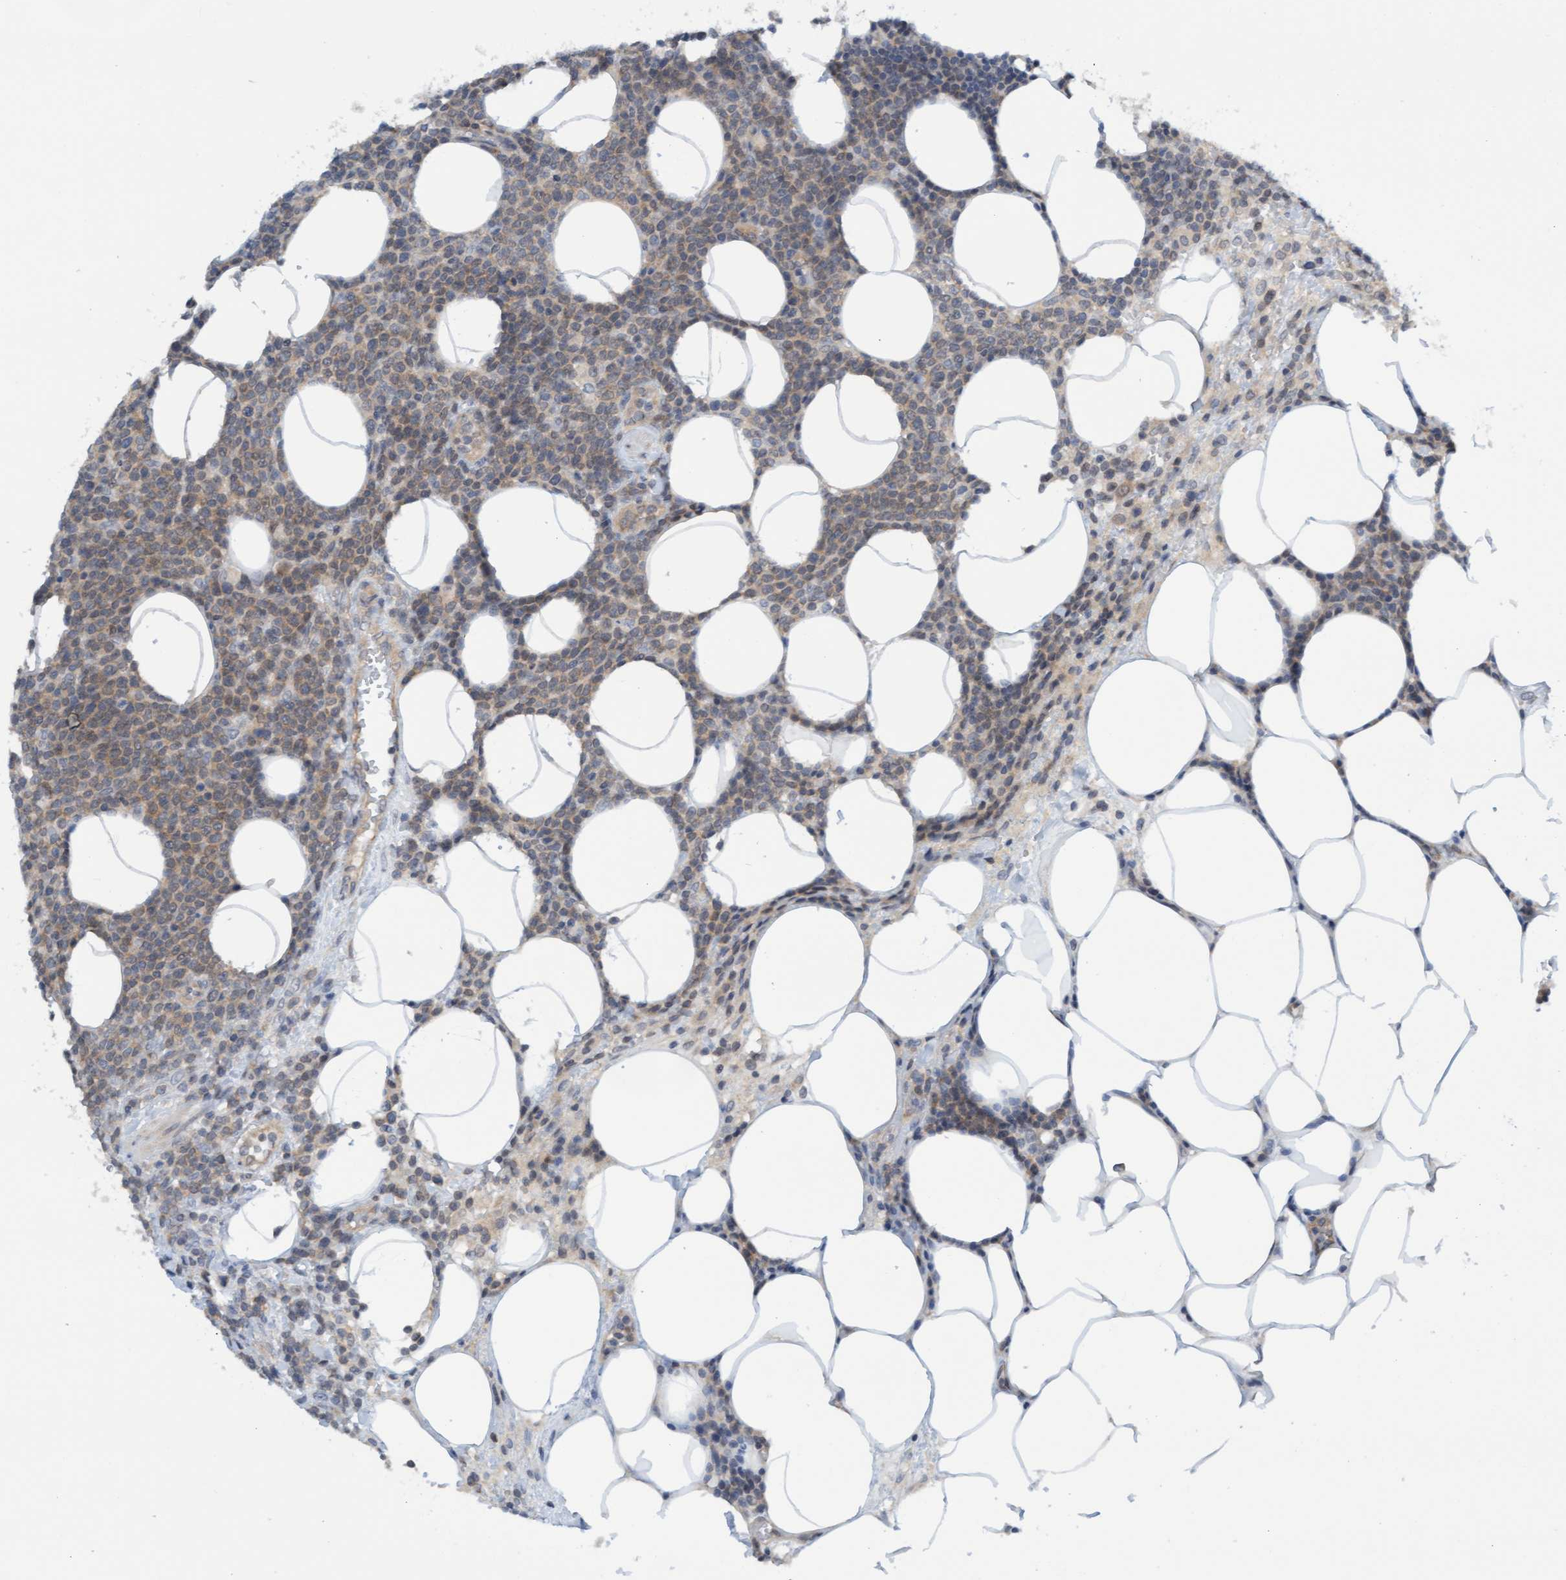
{"staining": {"intensity": "weak", "quantity": ">75%", "location": "cytoplasmic/membranous"}, "tissue": "lymphoma", "cell_type": "Tumor cells", "image_type": "cancer", "snomed": [{"axis": "morphology", "description": "Malignant lymphoma, non-Hodgkin's type, High grade"}, {"axis": "topography", "description": "Lymph node"}], "caption": "High-grade malignant lymphoma, non-Hodgkin's type tissue displays weak cytoplasmic/membranous staining in about >75% of tumor cells", "gene": "AMZ2", "patient": {"sex": "male", "age": 61}}